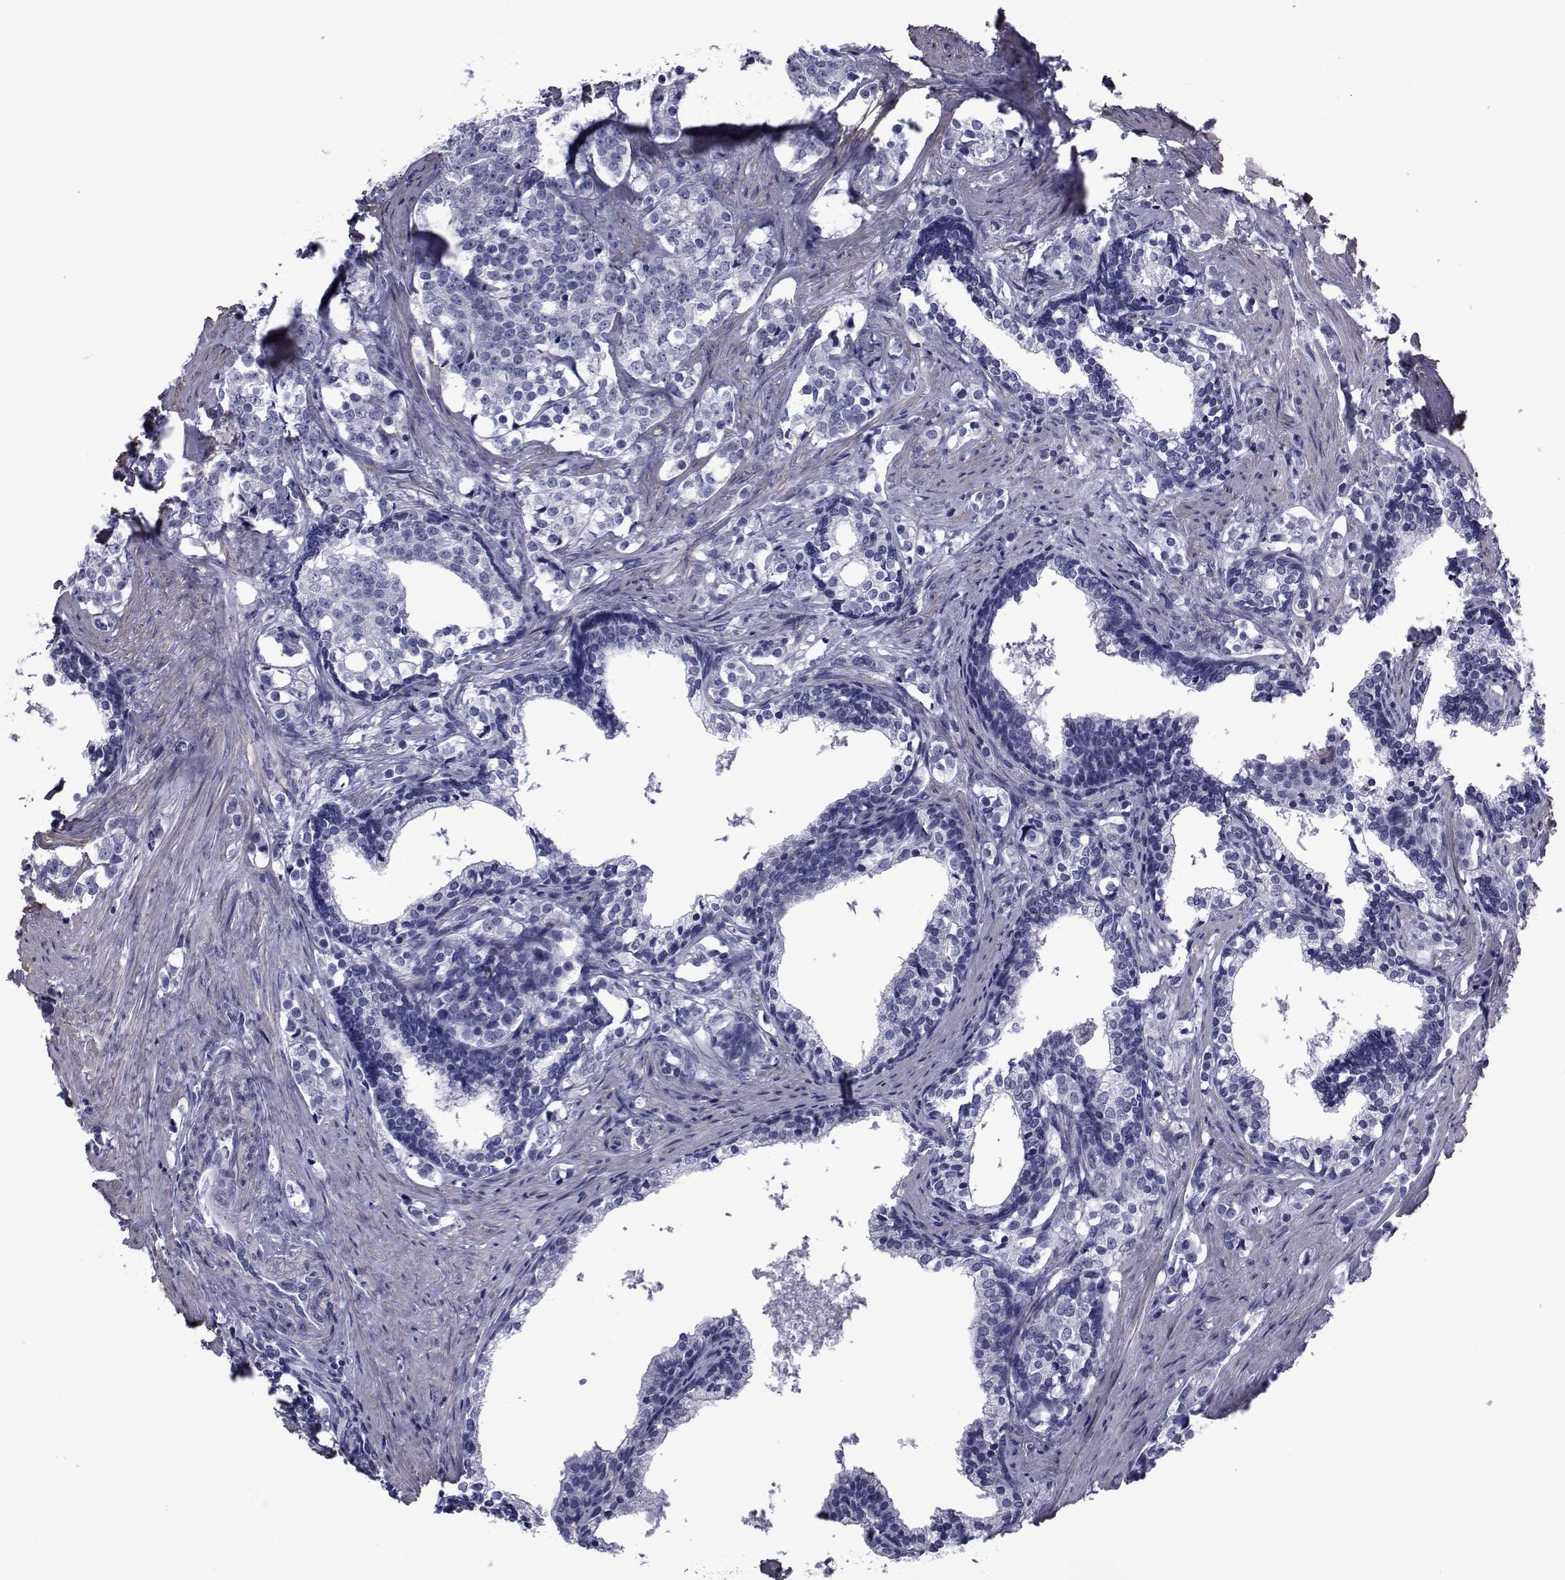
{"staining": {"intensity": "negative", "quantity": "none", "location": "none"}, "tissue": "prostate cancer", "cell_type": "Tumor cells", "image_type": "cancer", "snomed": [{"axis": "morphology", "description": "Adenocarcinoma, NOS"}, {"axis": "topography", "description": "Prostate and seminal vesicle, NOS"}], "caption": "IHC image of neoplastic tissue: adenocarcinoma (prostate) stained with DAB (3,3'-diaminobenzidine) demonstrates no significant protein staining in tumor cells. Brightfield microscopy of immunohistochemistry (IHC) stained with DAB (3,3'-diaminobenzidine) (brown) and hematoxylin (blue), captured at high magnification.", "gene": "GKAP1", "patient": {"sex": "male", "age": 63}}